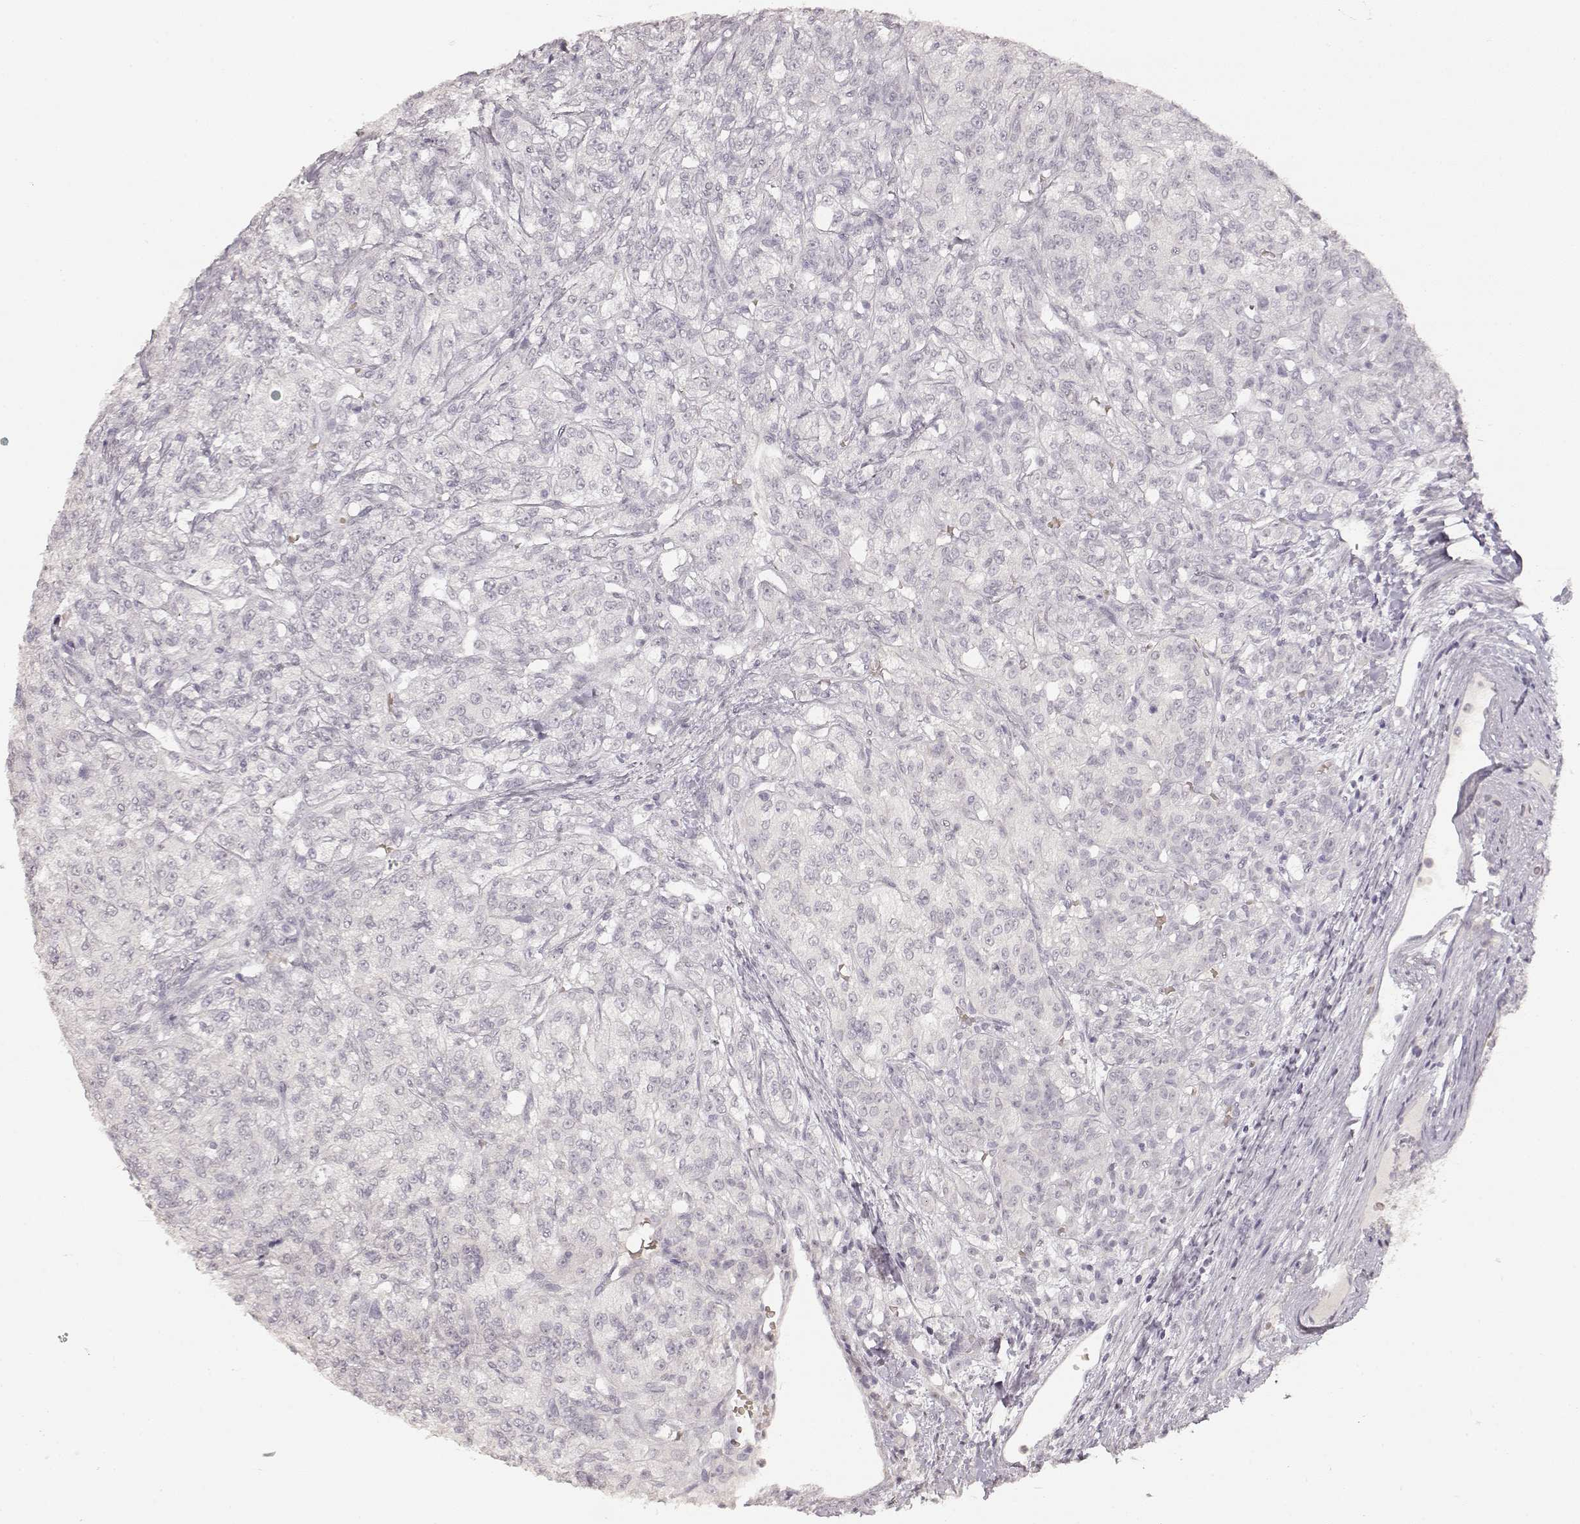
{"staining": {"intensity": "negative", "quantity": "none", "location": "none"}, "tissue": "renal cancer", "cell_type": "Tumor cells", "image_type": "cancer", "snomed": [{"axis": "morphology", "description": "Adenocarcinoma, NOS"}, {"axis": "topography", "description": "Kidney"}], "caption": "Immunohistochemistry (IHC) histopathology image of adenocarcinoma (renal) stained for a protein (brown), which exhibits no staining in tumor cells.", "gene": "LAMC2", "patient": {"sex": "female", "age": 63}}